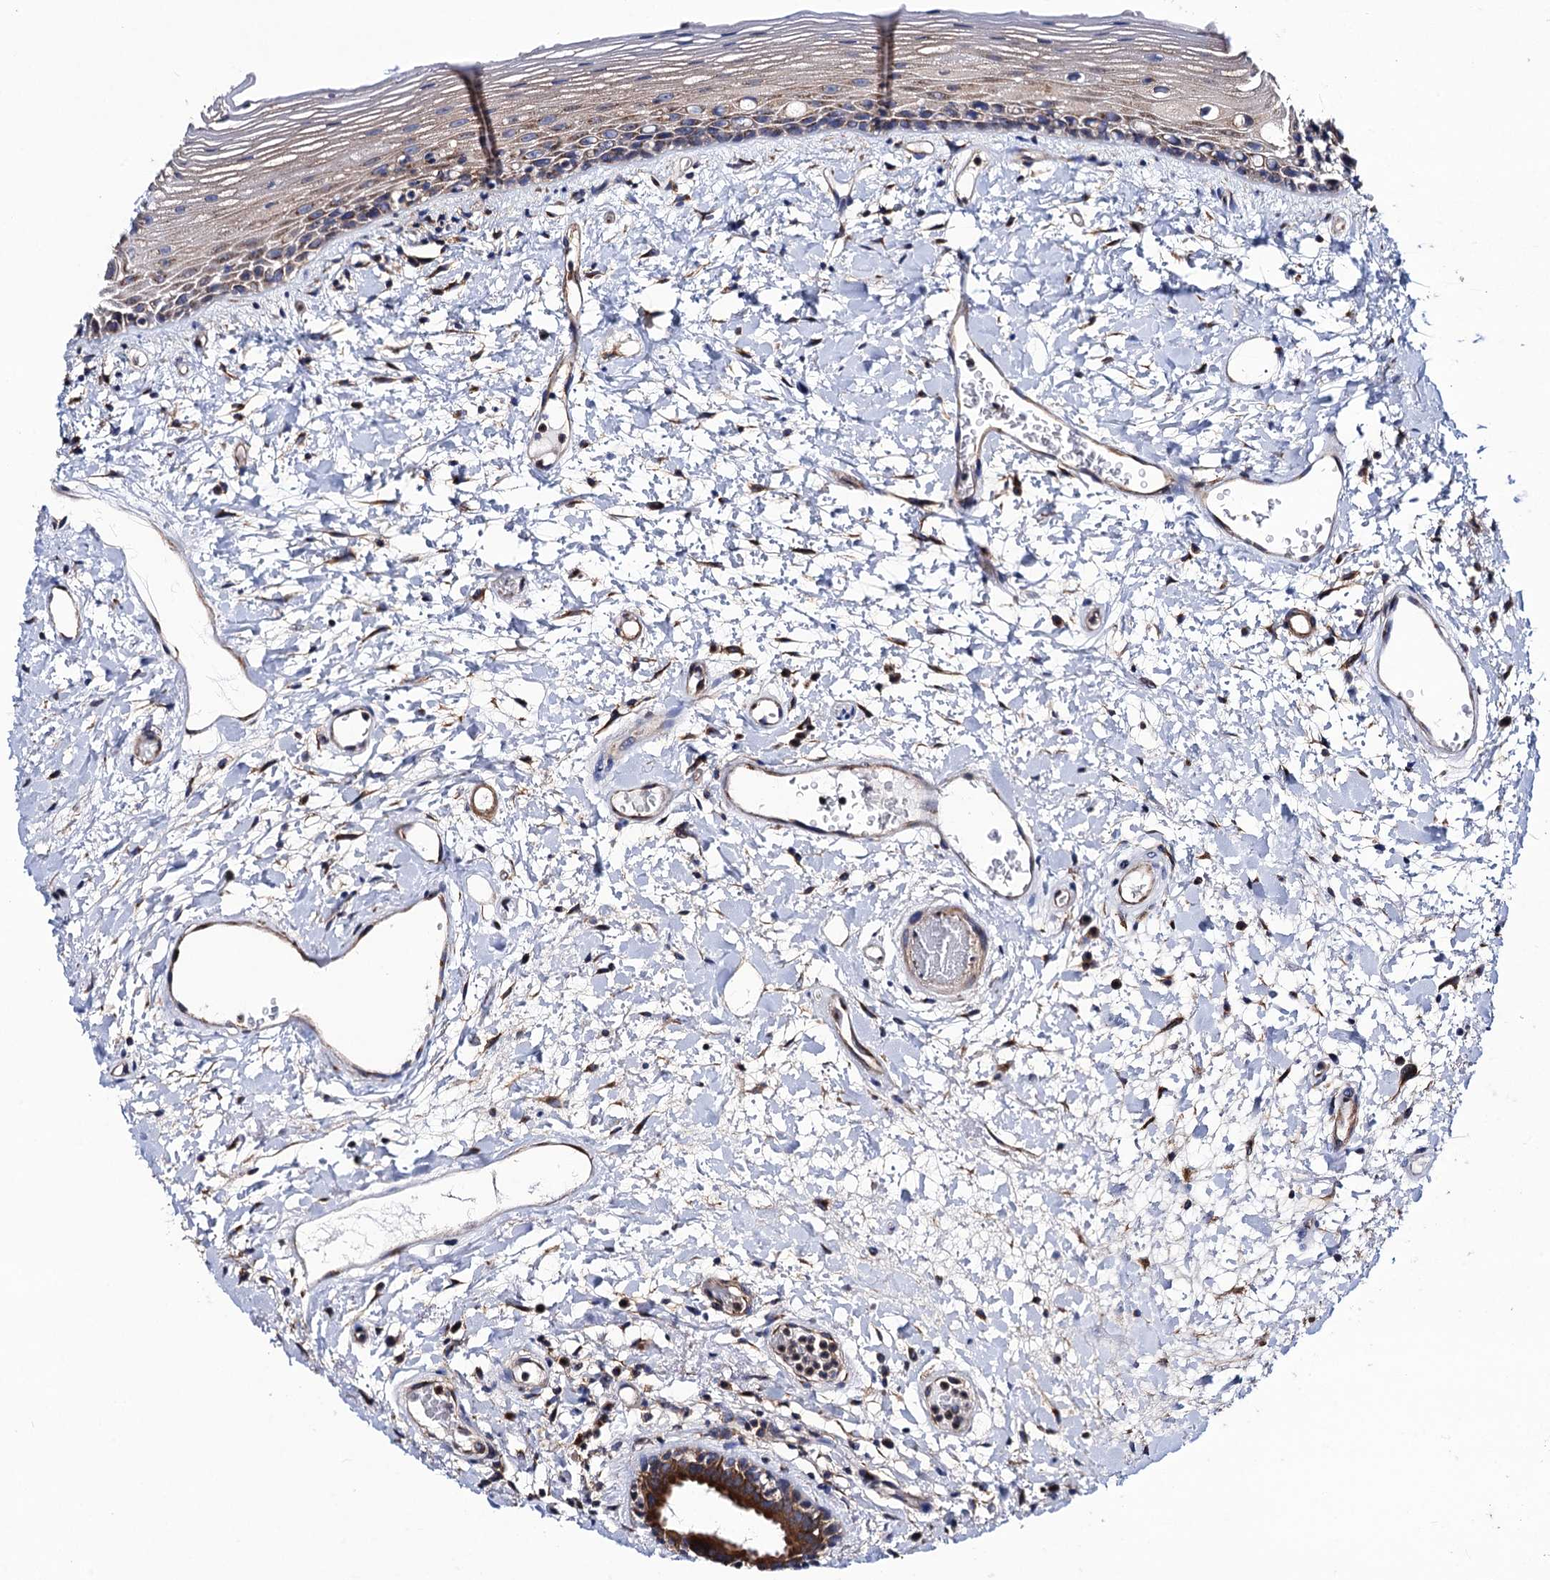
{"staining": {"intensity": "moderate", "quantity": "<25%", "location": "cytoplasmic/membranous"}, "tissue": "oral mucosa", "cell_type": "Squamous epithelial cells", "image_type": "normal", "snomed": [{"axis": "morphology", "description": "Normal tissue, NOS"}, {"axis": "topography", "description": "Oral tissue"}], "caption": "DAB (3,3'-diaminobenzidine) immunohistochemical staining of unremarkable oral mucosa shows moderate cytoplasmic/membranous protein positivity in about <25% of squamous epithelial cells.", "gene": "DYDC1", "patient": {"sex": "female", "age": 76}}